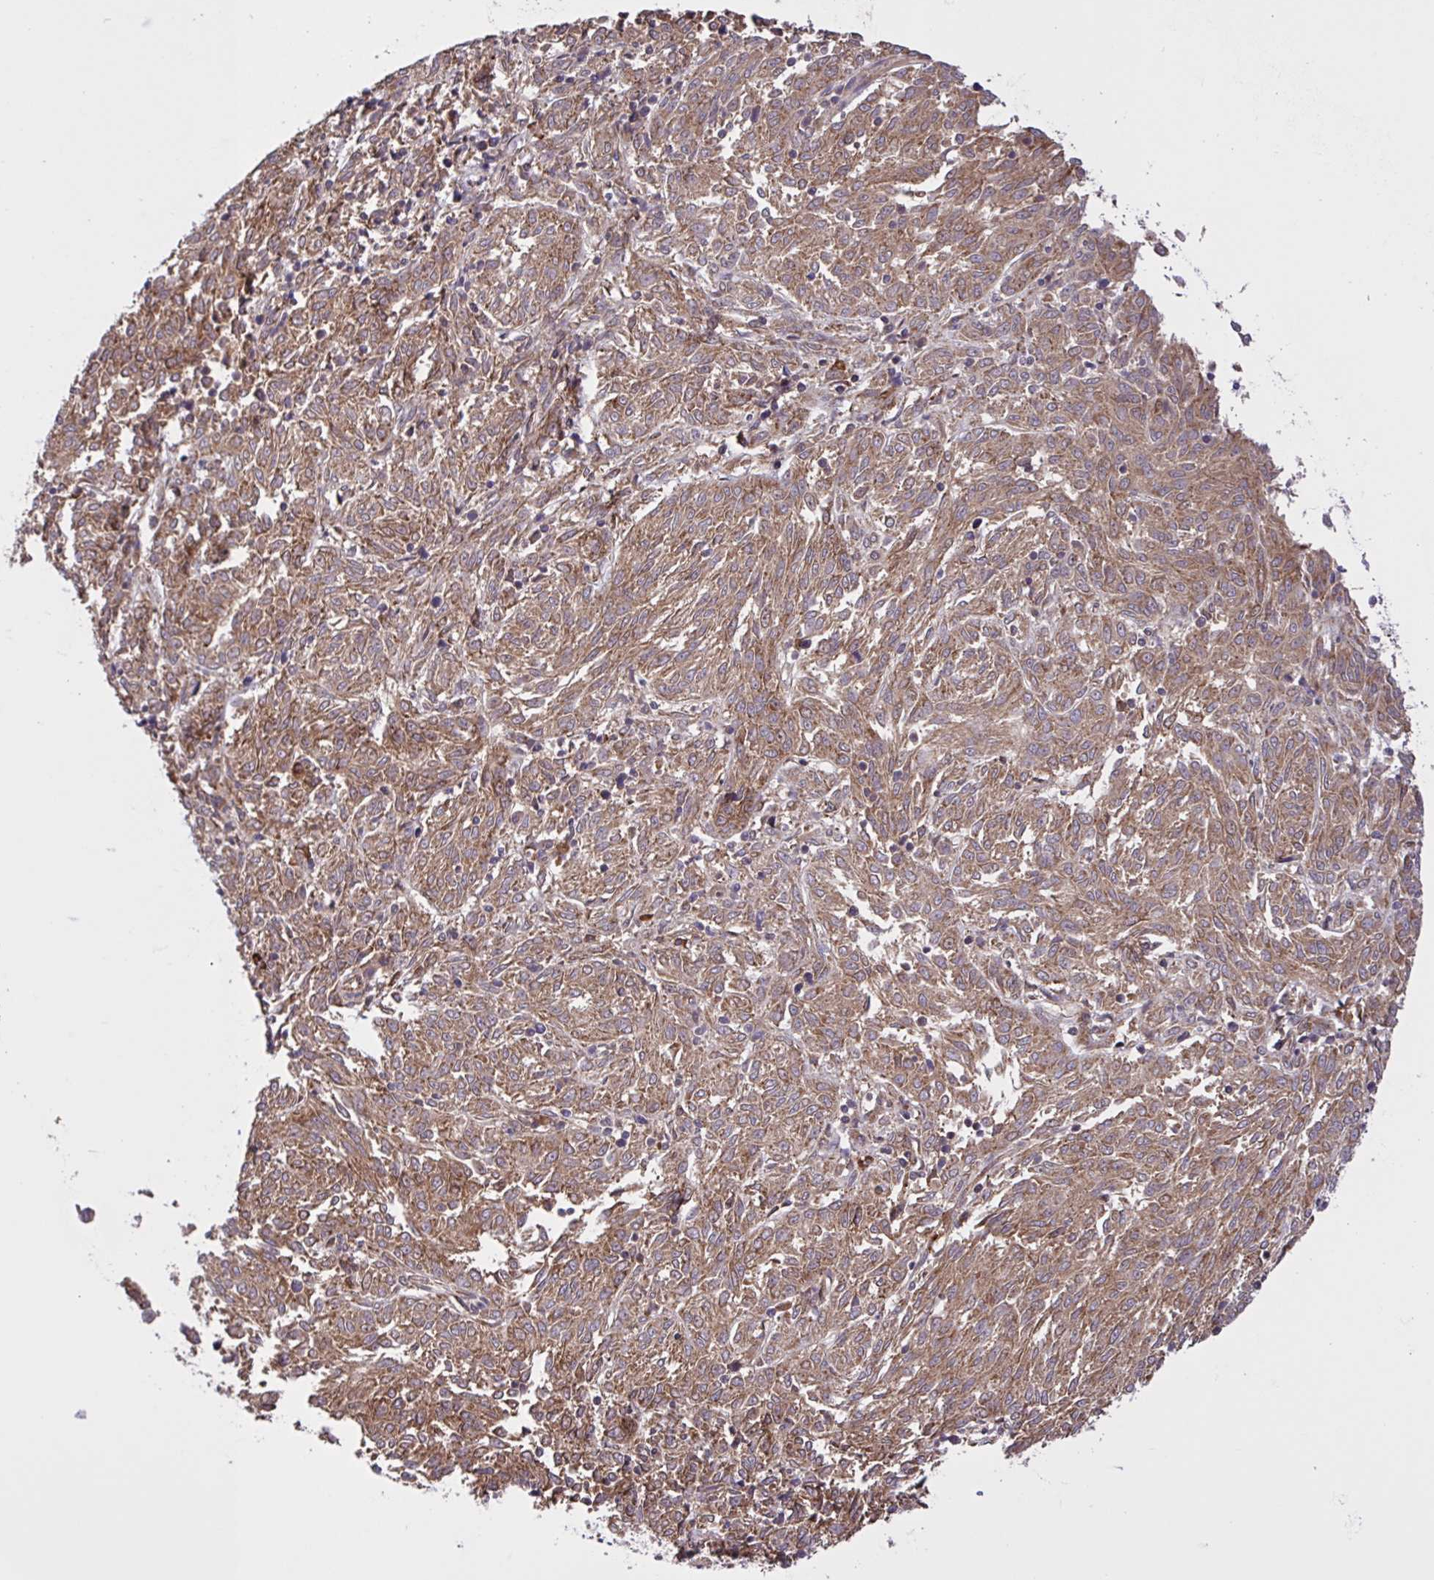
{"staining": {"intensity": "moderate", "quantity": ">75%", "location": "cytoplasmic/membranous"}, "tissue": "melanoma", "cell_type": "Tumor cells", "image_type": "cancer", "snomed": [{"axis": "morphology", "description": "Malignant melanoma, NOS"}, {"axis": "topography", "description": "Skin"}], "caption": "Human malignant melanoma stained with a brown dye exhibits moderate cytoplasmic/membranous positive expression in approximately >75% of tumor cells.", "gene": "INTS10", "patient": {"sex": "female", "age": 72}}